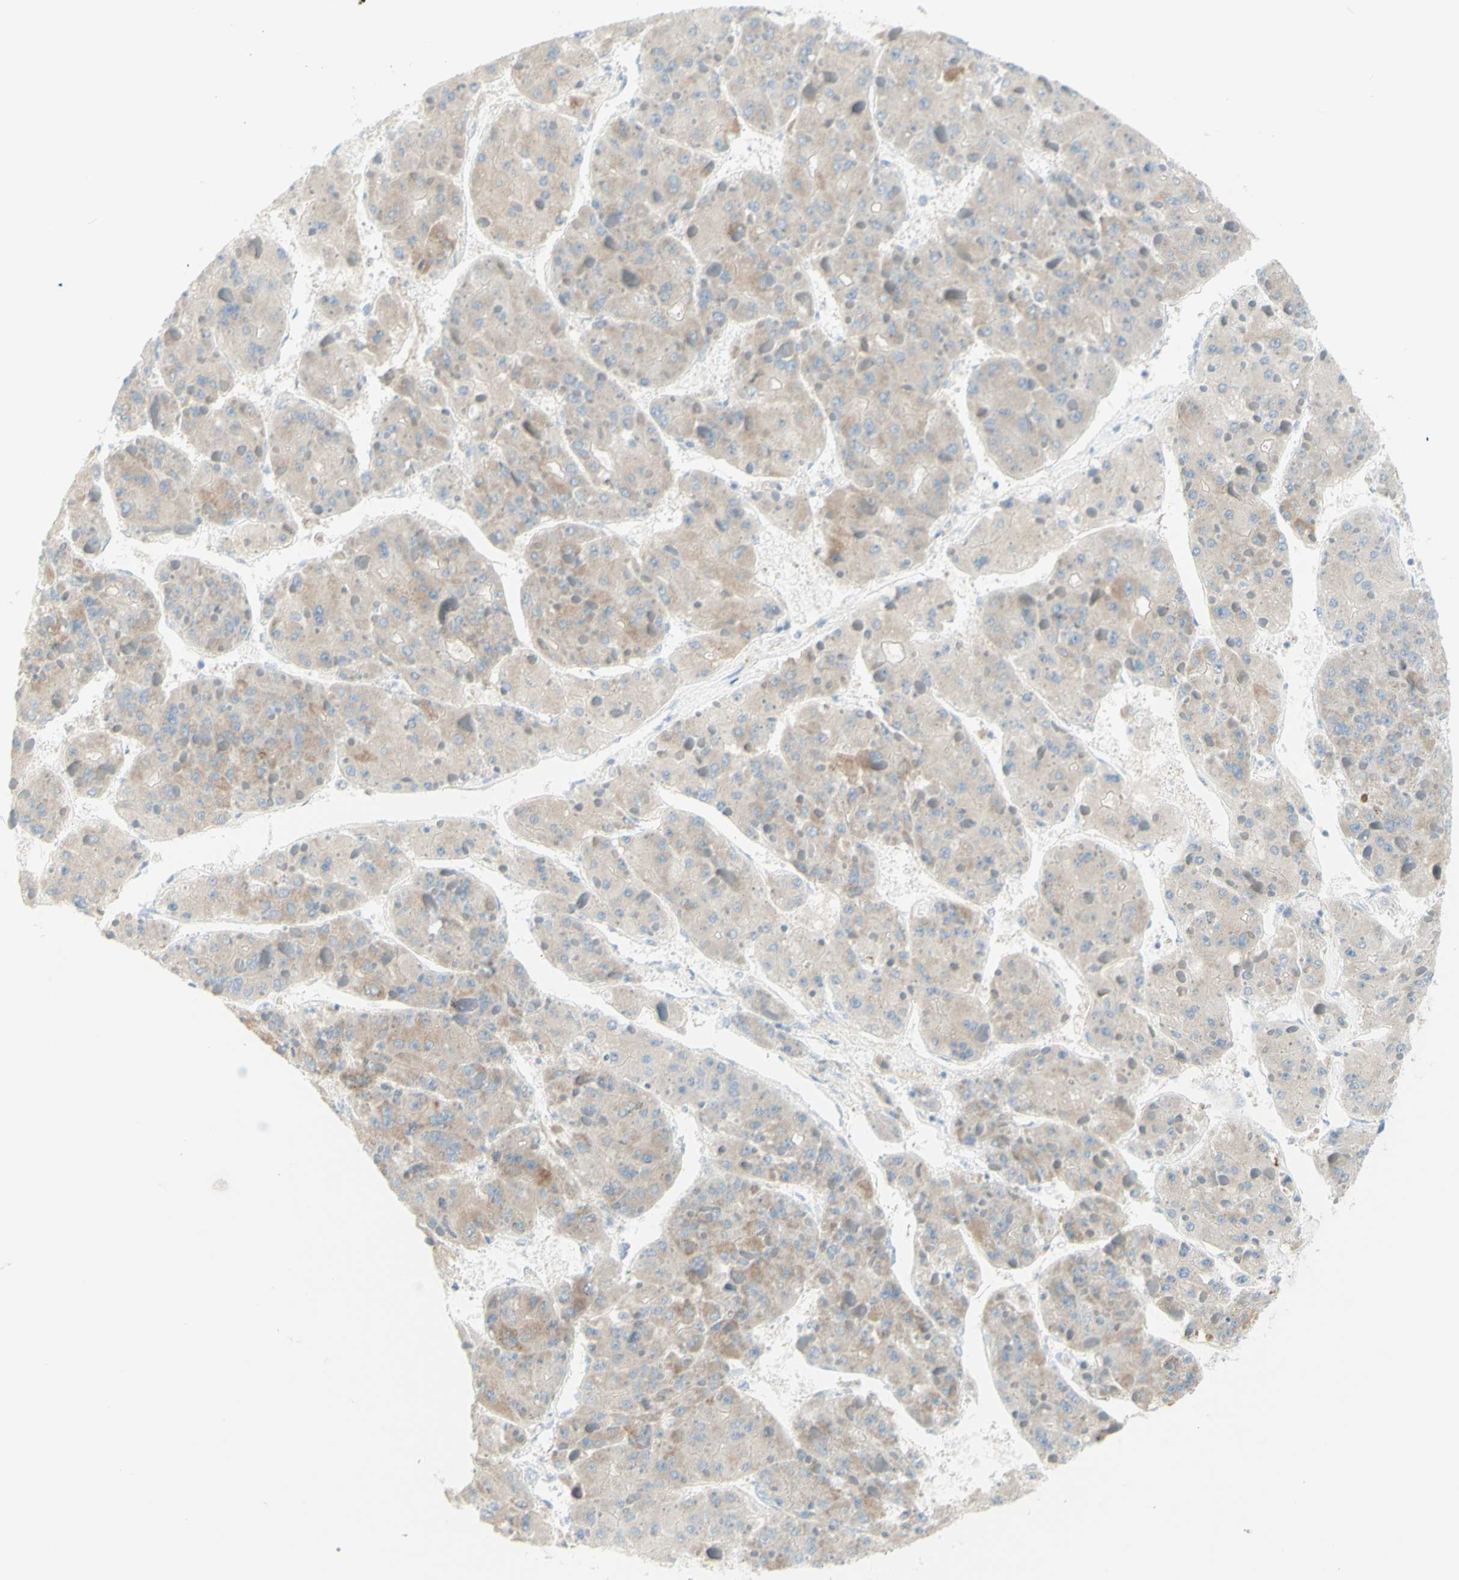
{"staining": {"intensity": "weak", "quantity": ">75%", "location": "cytoplasmic/membranous"}, "tissue": "liver cancer", "cell_type": "Tumor cells", "image_type": "cancer", "snomed": [{"axis": "morphology", "description": "Carcinoma, Hepatocellular, NOS"}, {"axis": "topography", "description": "Liver"}], "caption": "Immunohistochemistry (IHC) image of neoplastic tissue: human liver cancer (hepatocellular carcinoma) stained using IHC demonstrates low levels of weak protein expression localized specifically in the cytoplasmic/membranous of tumor cells, appearing as a cytoplasmic/membranous brown color.", "gene": "LETM1", "patient": {"sex": "female", "age": 73}}